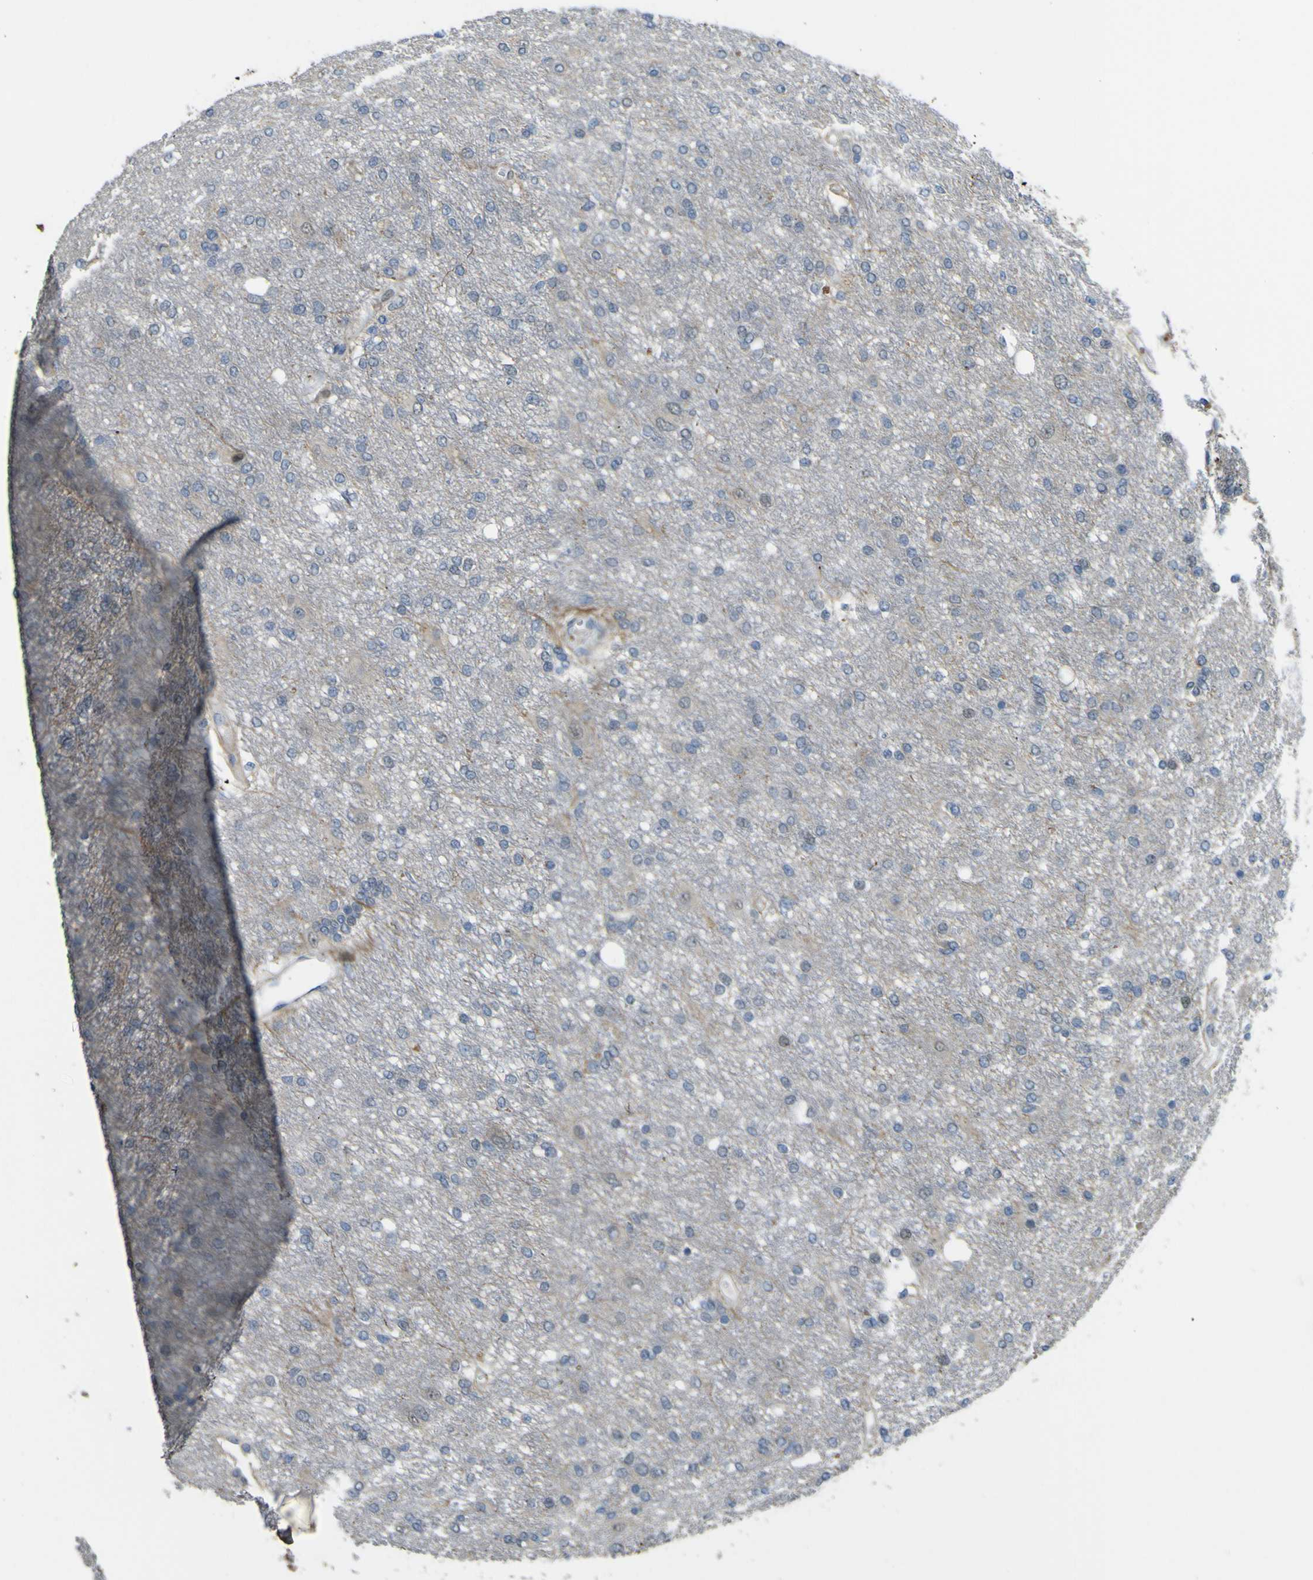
{"staining": {"intensity": "negative", "quantity": "none", "location": "none"}, "tissue": "glioma", "cell_type": "Tumor cells", "image_type": "cancer", "snomed": [{"axis": "morphology", "description": "Glioma, malignant, High grade"}, {"axis": "topography", "description": "Brain"}], "caption": "Malignant high-grade glioma was stained to show a protein in brown. There is no significant staining in tumor cells. (DAB IHC with hematoxylin counter stain).", "gene": "LBHD1", "patient": {"sex": "female", "age": 59}}